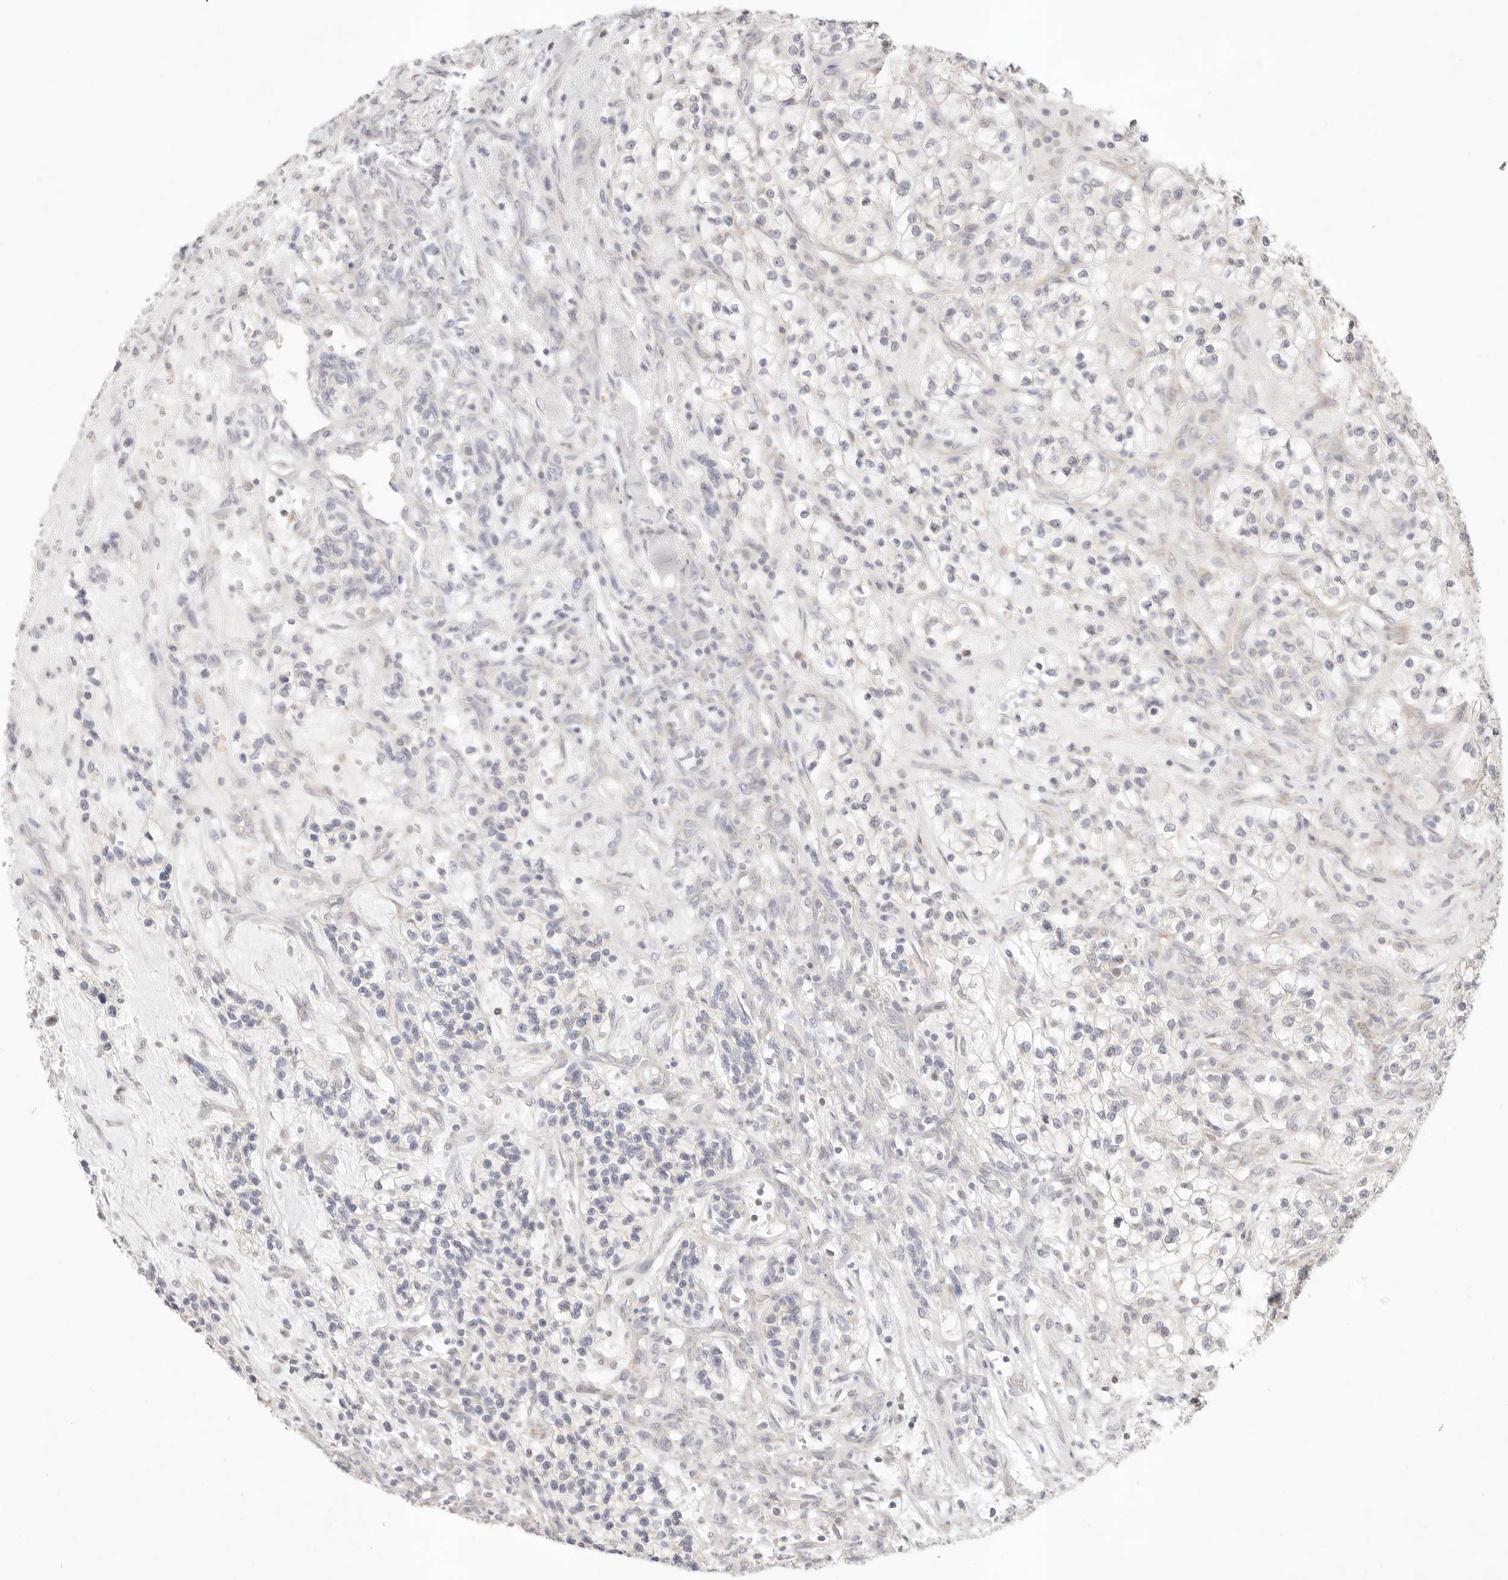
{"staining": {"intensity": "negative", "quantity": "none", "location": "none"}, "tissue": "renal cancer", "cell_type": "Tumor cells", "image_type": "cancer", "snomed": [{"axis": "morphology", "description": "Adenocarcinoma, NOS"}, {"axis": "topography", "description": "Kidney"}], "caption": "The IHC micrograph has no significant expression in tumor cells of renal adenocarcinoma tissue. (Immunohistochemistry, brightfield microscopy, high magnification).", "gene": "GPR156", "patient": {"sex": "female", "age": 57}}